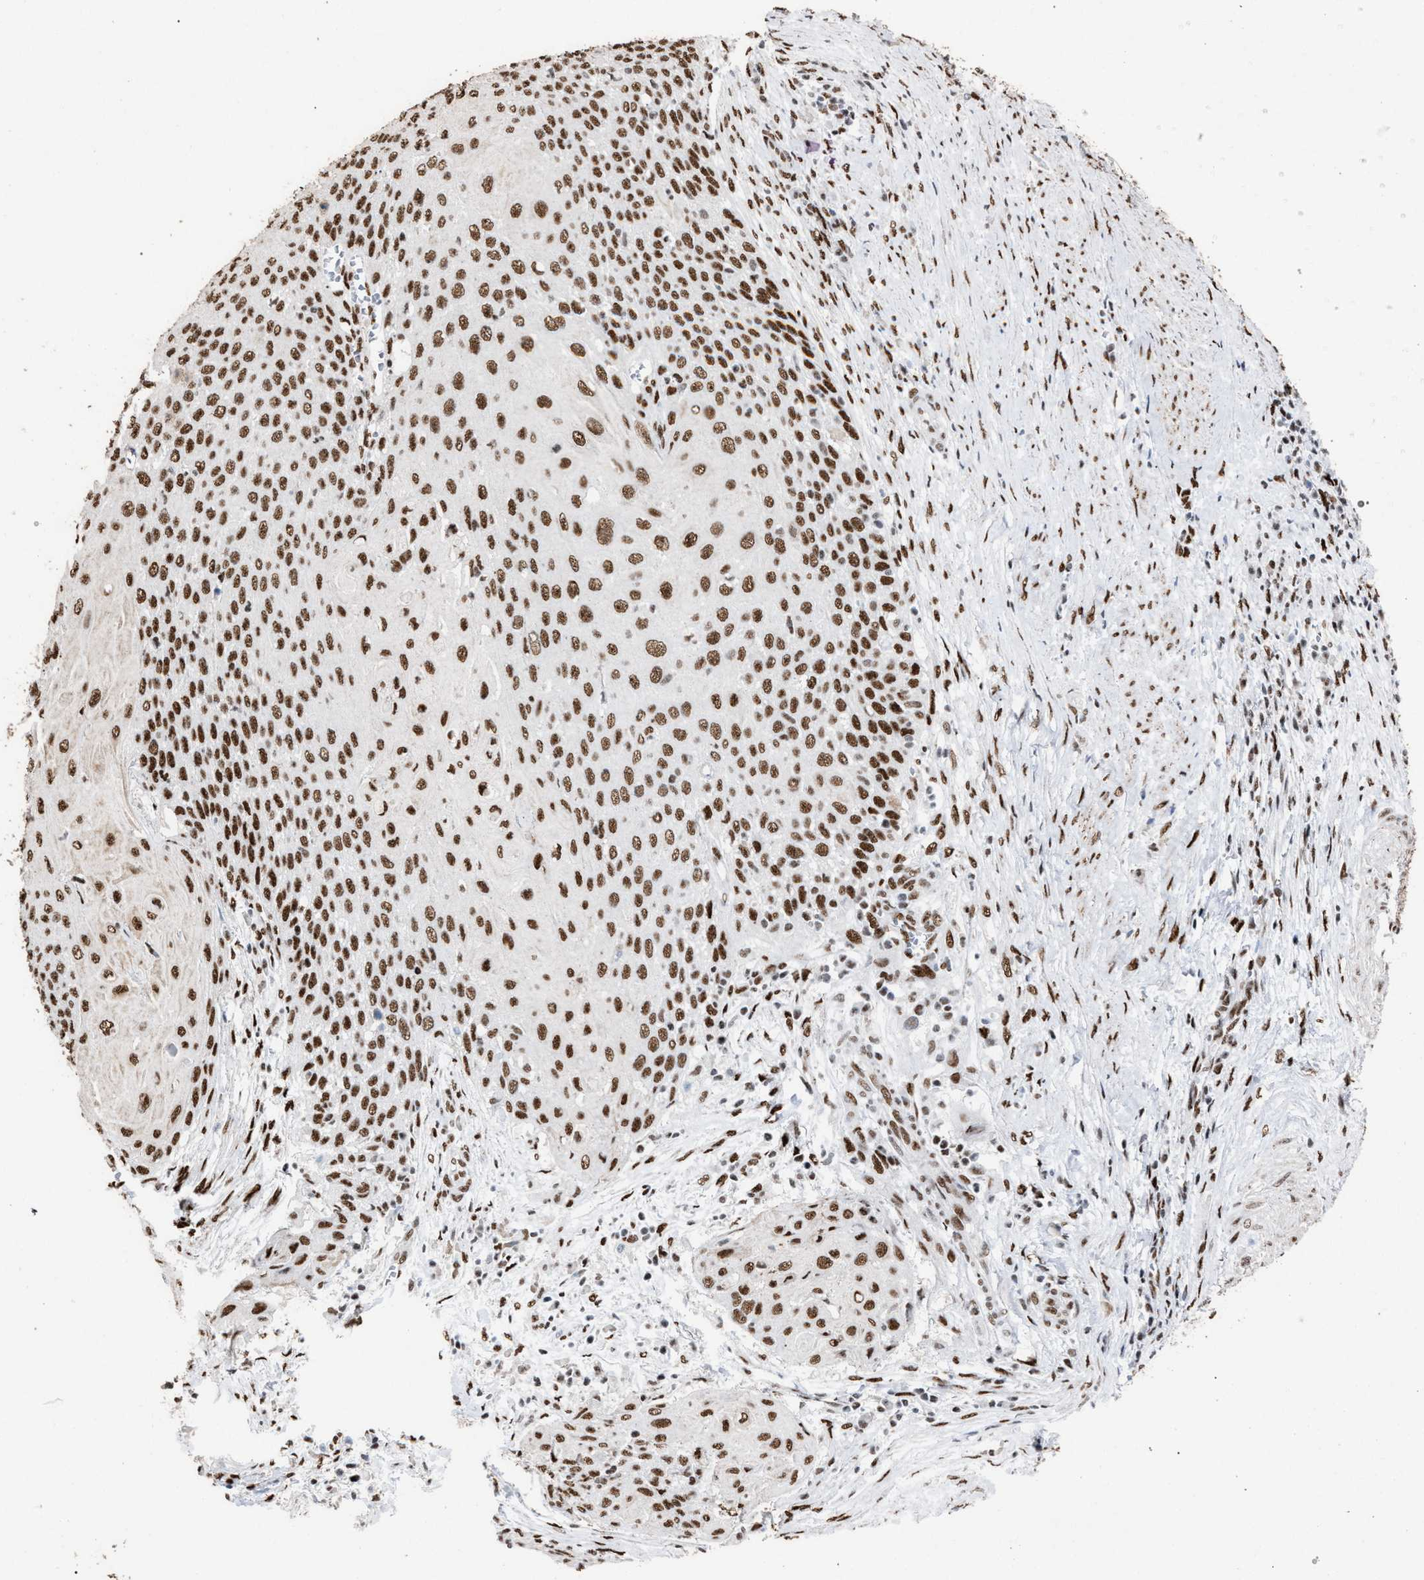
{"staining": {"intensity": "moderate", "quantity": ">75%", "location": "nuclear"}, "tissue": "cervical cancer", "cell_type": "Tumor cells", "image_type": "cancer", "snomed": [{"axis": "morphology", "description": "Squamous cell carcinoma, NOS"}, {"axis": "topography", "description": "Cervix"}], "caption": "A histopathology image of cervical cancer (squamous cell carcinoma) stained for a protein exhibits moderate nuclear brown staining in tumor cells.", "gene": "TP53BP1", "patient": {"sex": "female", "age": 39}}